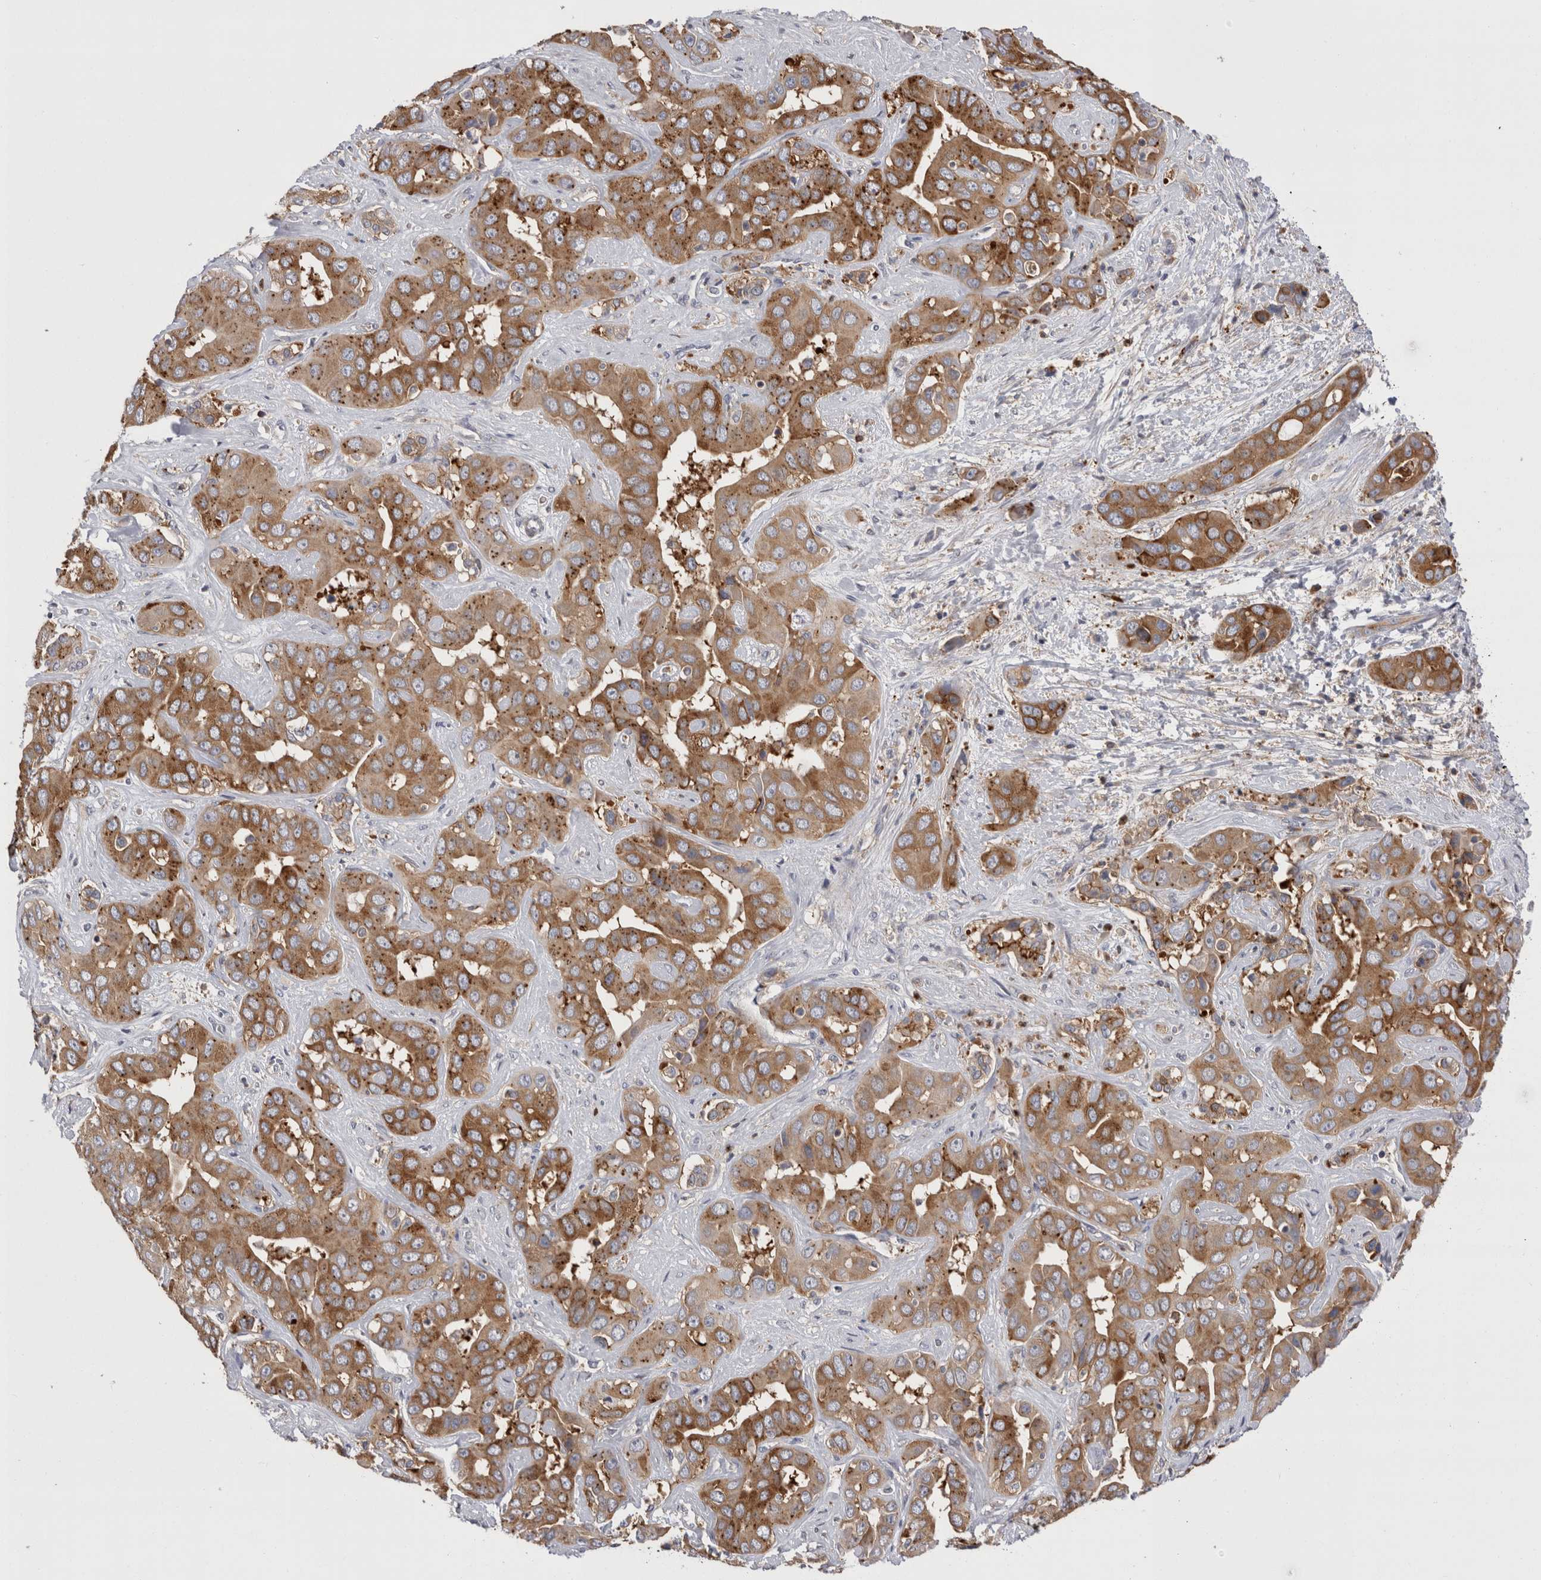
{"staining": {"intensity": "strong", "quantity": ">75%", "location": "cytoplasmic/membranous"}, "tissue": "liver cancer", "cell_type": "Tumor cells", "image_type": "cancer", "snomed": [{"axis": "morphology", "description": "Cholangiocarcinoma"}, {"axis": "topography", "description": "Liver"}], "caption": "Immunohistochemistry (IHC) photomicrograph of cholangiocarcinoma (liver) stained for a protein (brown), which displays high levels of strong cytoplasmic/membranous staining in approximately >75% of tumor cells.", "gene": "RAB11FIP1", "patient": {"sex": "female", "age": 52}}